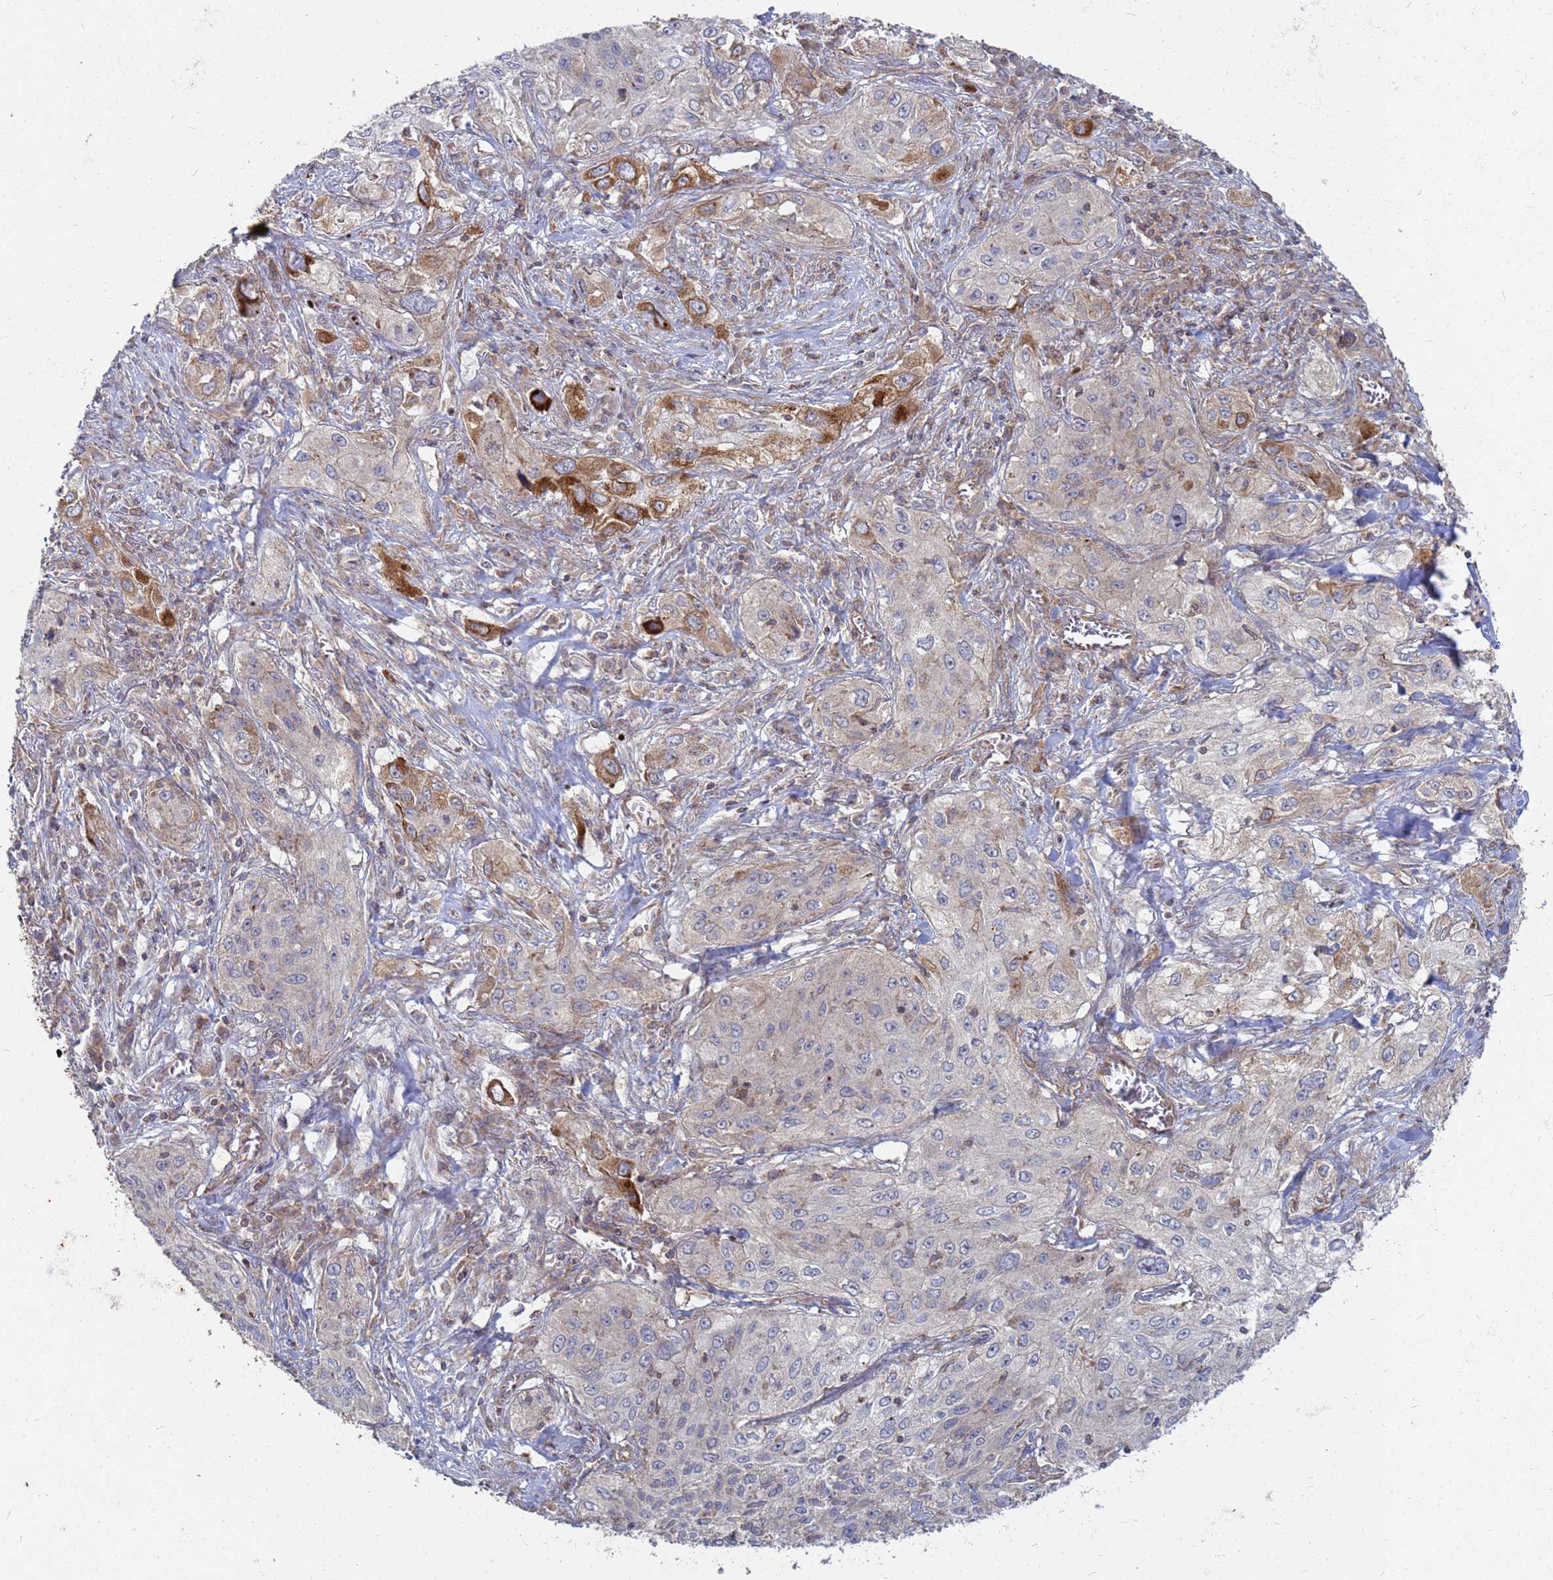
{"staining": {"intensity": "strong", "quantity": "<25%", "location": "cytoplasmic/membranous"}, "tissue": "lung cancer", "cell_type": "Tumor cells", "image_type": "cancer", "snomed": [{"axis": "morphology", "description": "Squamous cell carcinoma, NOS"}, {"axis": "topography", "description": "Lung"}], "caption": "Immunohistochemistry image of lung cancer (squamous cell carcinoma) stained for a protein (brown), which reveals medium levels of strong cytoplasmic/membranous positivity in about <25% of tumor cells.", "gene": "CDC34", "patient": {"sex": "female", "age": 69}}